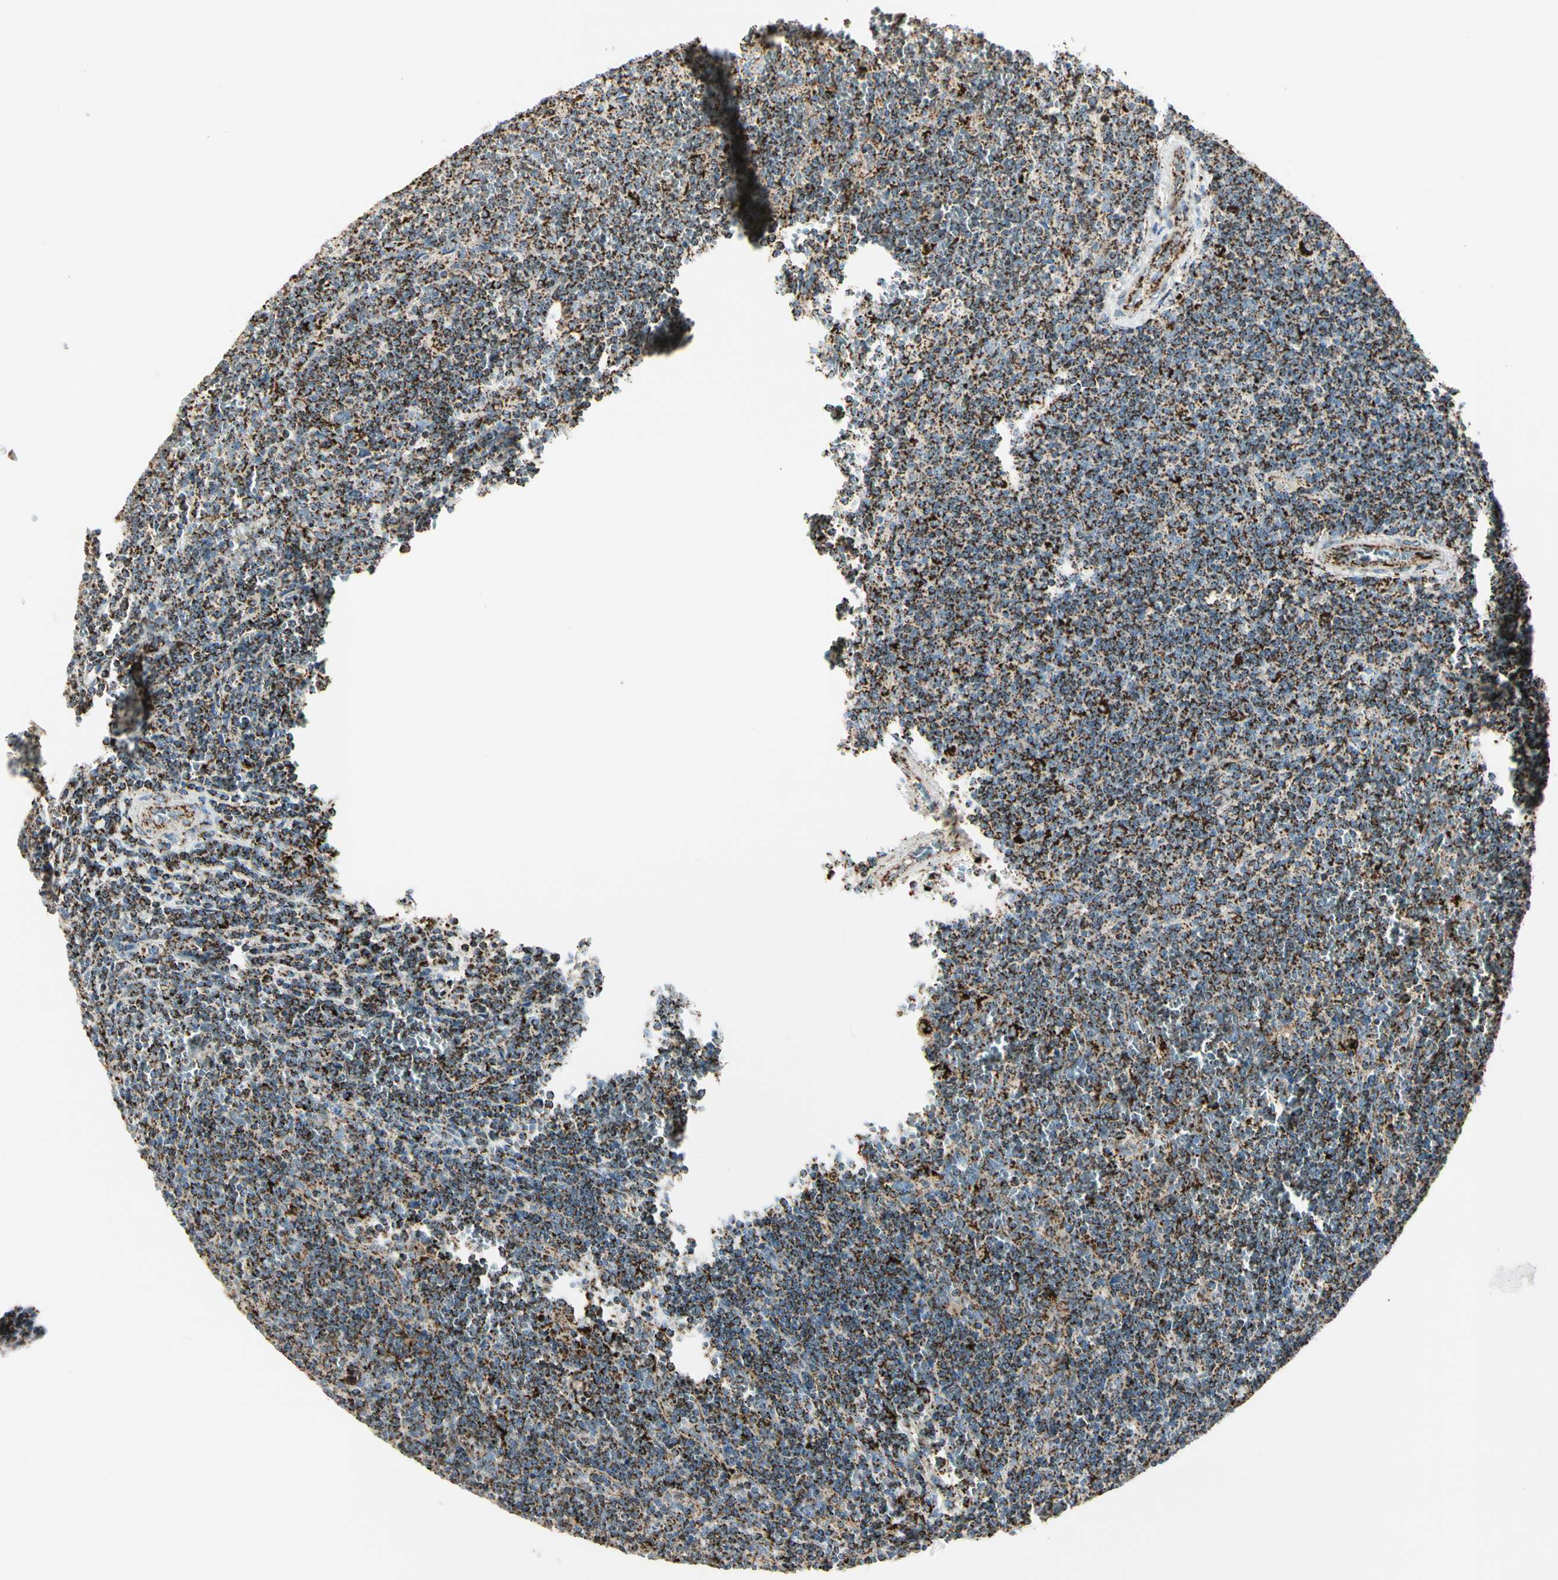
{"staining": {"intensity": "strong", "quantity": ">75%", "location": "cytoplasmic/membranous"}, "tissue": "lymphoma", "cell_type": "Tumor cells", "image_type": "cancer", "snomed": [{"axis": "morphology", "description": "Malignant lymphoma, non-Hodgkin's type, Low grade"}, {"axis": "topography", "description": "Spleen"}], "caption": "The image demonstrates immunohistochemical staining of lymphoma. There is strong cytoplasmic/membranous positivity is present in approximately >75% of tumor cells.", "gene": "ME2", "patient": {"sex": "female", "age": 50}}